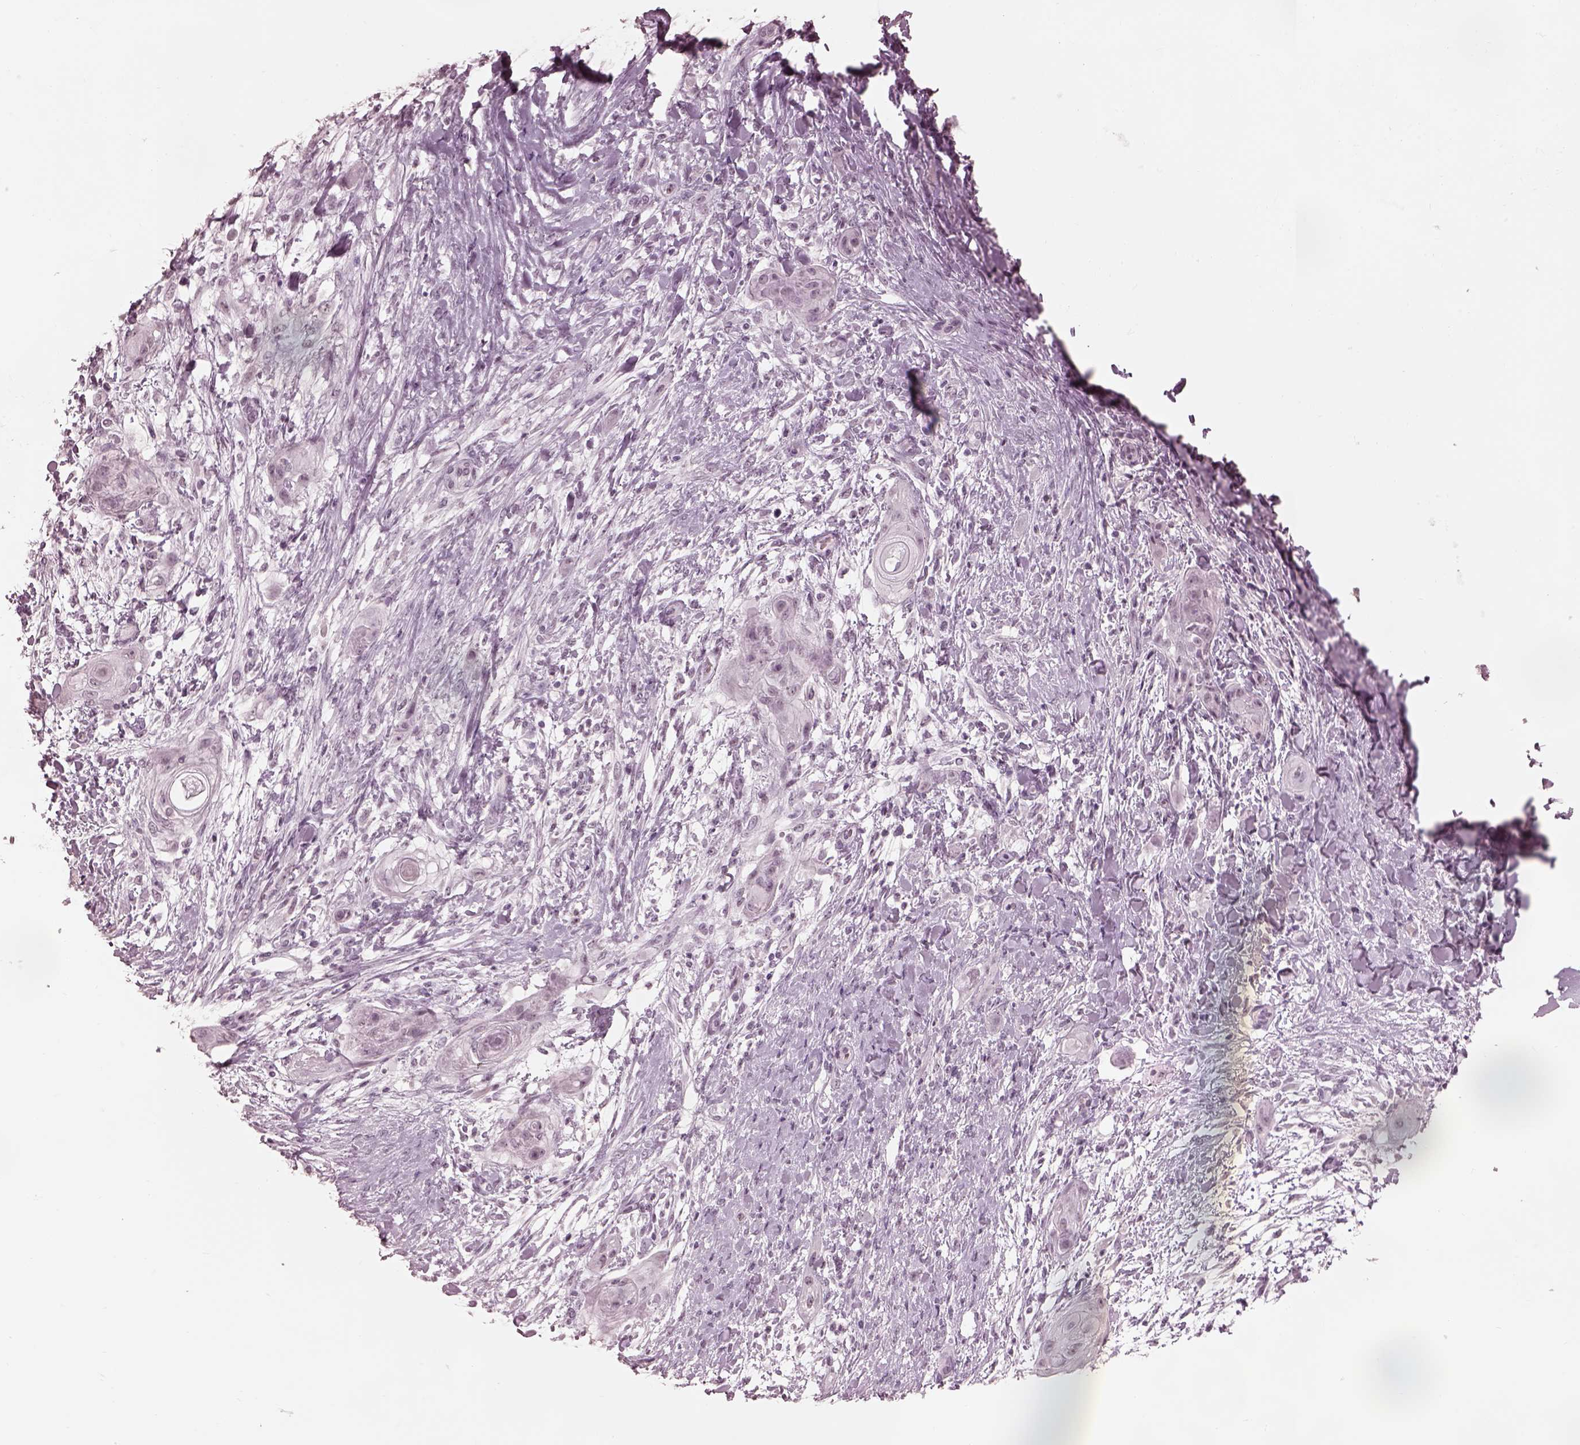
{"staining": {"intensity": "negative", "quantity": "none", "location": "none"}, "tissue": "skin cancer", "cell_type": "Tumor cells", "image_type": "cancer", "snomed": [{"axis": "morphology", "description": "Squamous cell carcinoma, NOS"}, {"axis": "topography", "description": "Skin"}], "caption": "A histopathology image of skin cancer (squamous cell carcinoma) stained for a protein shows no brown staining in tumor cells. (DAB (3,3'-diaminobenzidine) immunohistochemistry (IHC) visualized using brightfield microscopy, high magnification).", "gene": "GARIN4", "patient": {"sex": "male", "age": 62}}